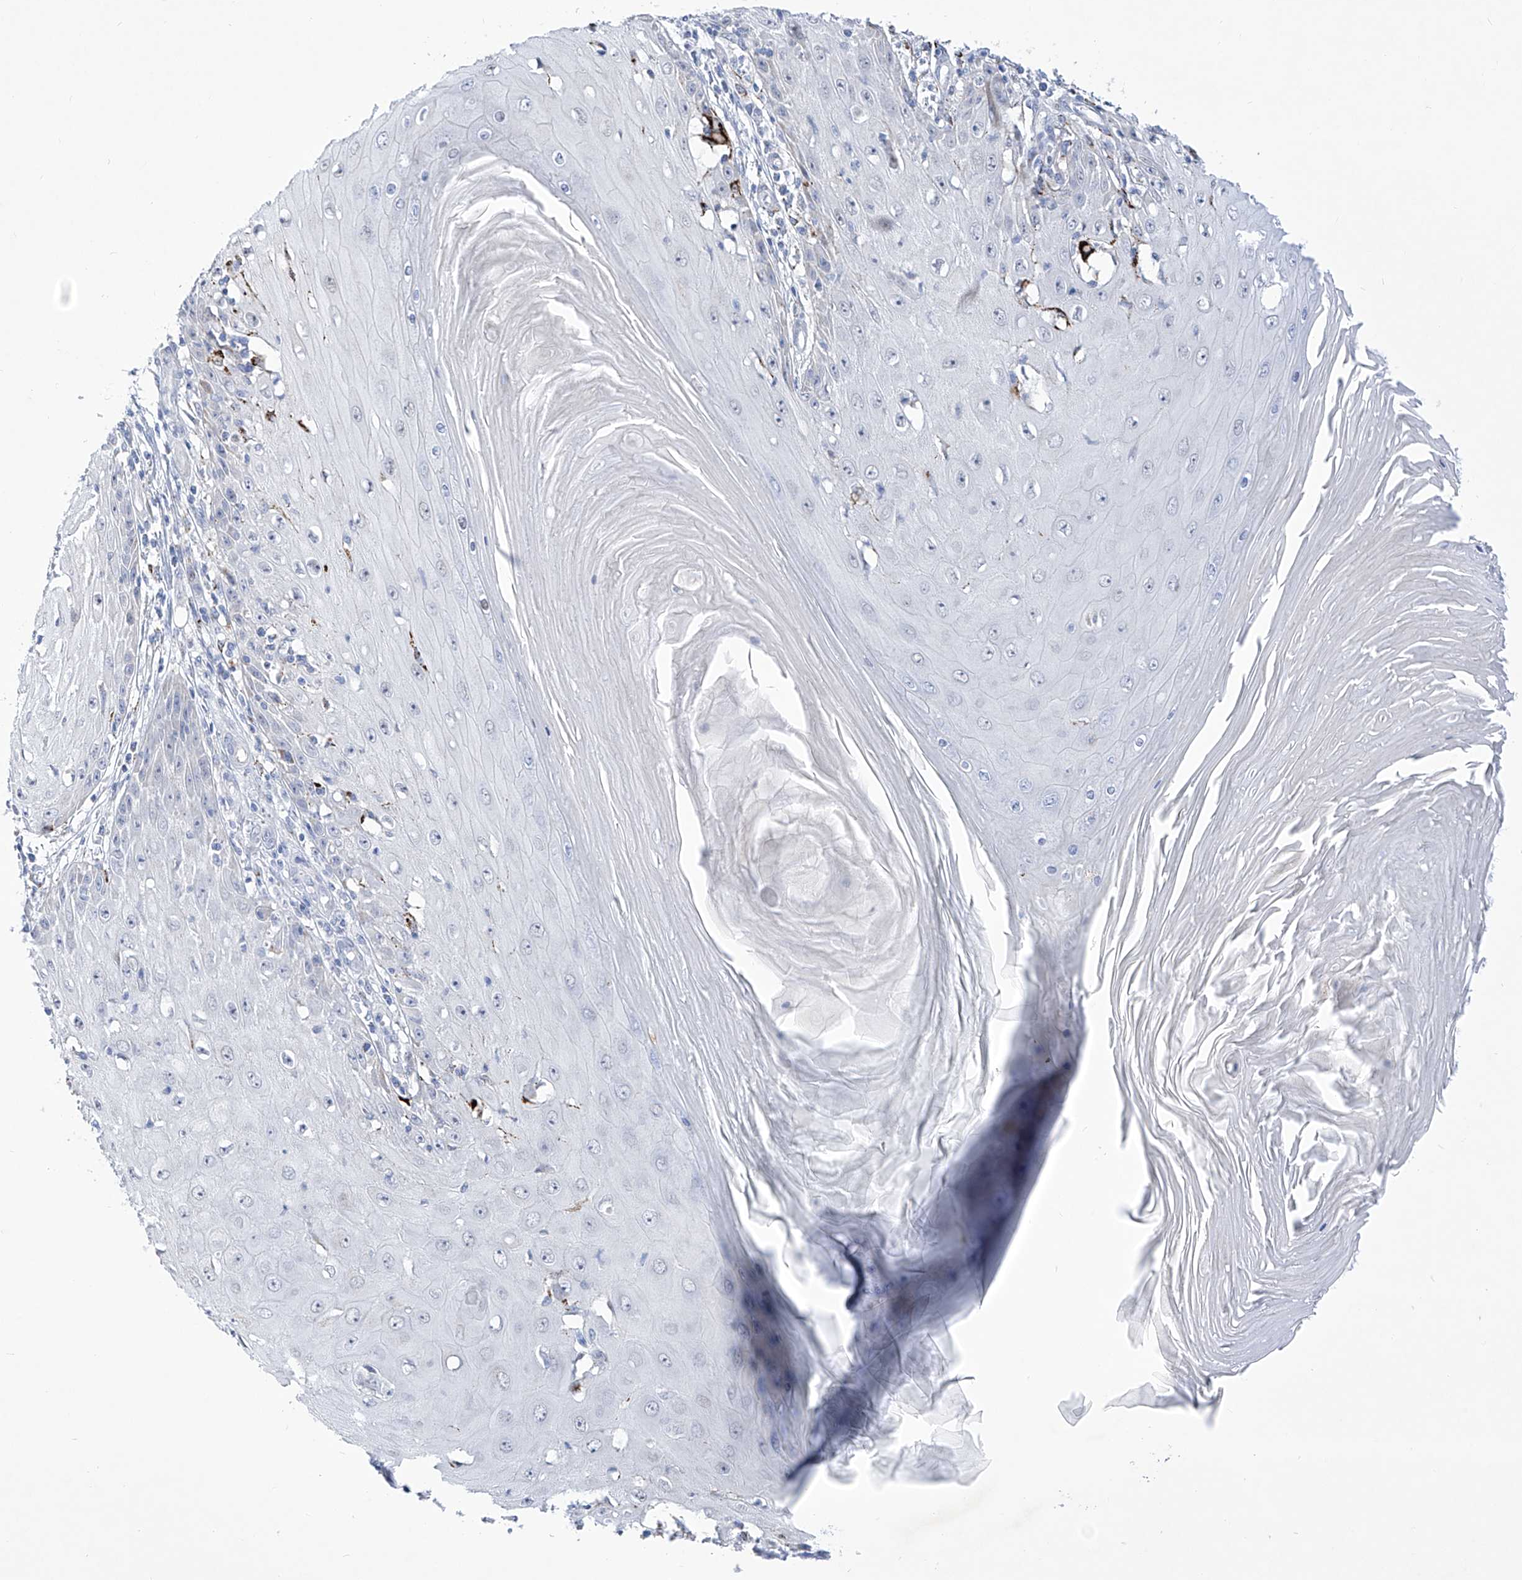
{"staining": {"intensity": "negative", "quantity": "none", "location": "none"}, "tissue": "skin cancer", "cell_type": "Tumor cells", "image_type": "cancer", "snomed": [{"axis": "morphology", "description": "Squamous cell carcinoma, NOS"}, {"axis": "topography", "description": "Skin"}], "caption": "Tumor cells show no significant protein positivity in skin squamous cell carcinoma.", "gene": "C1orf87", "patient": {"sex": "female", "age": 73}}